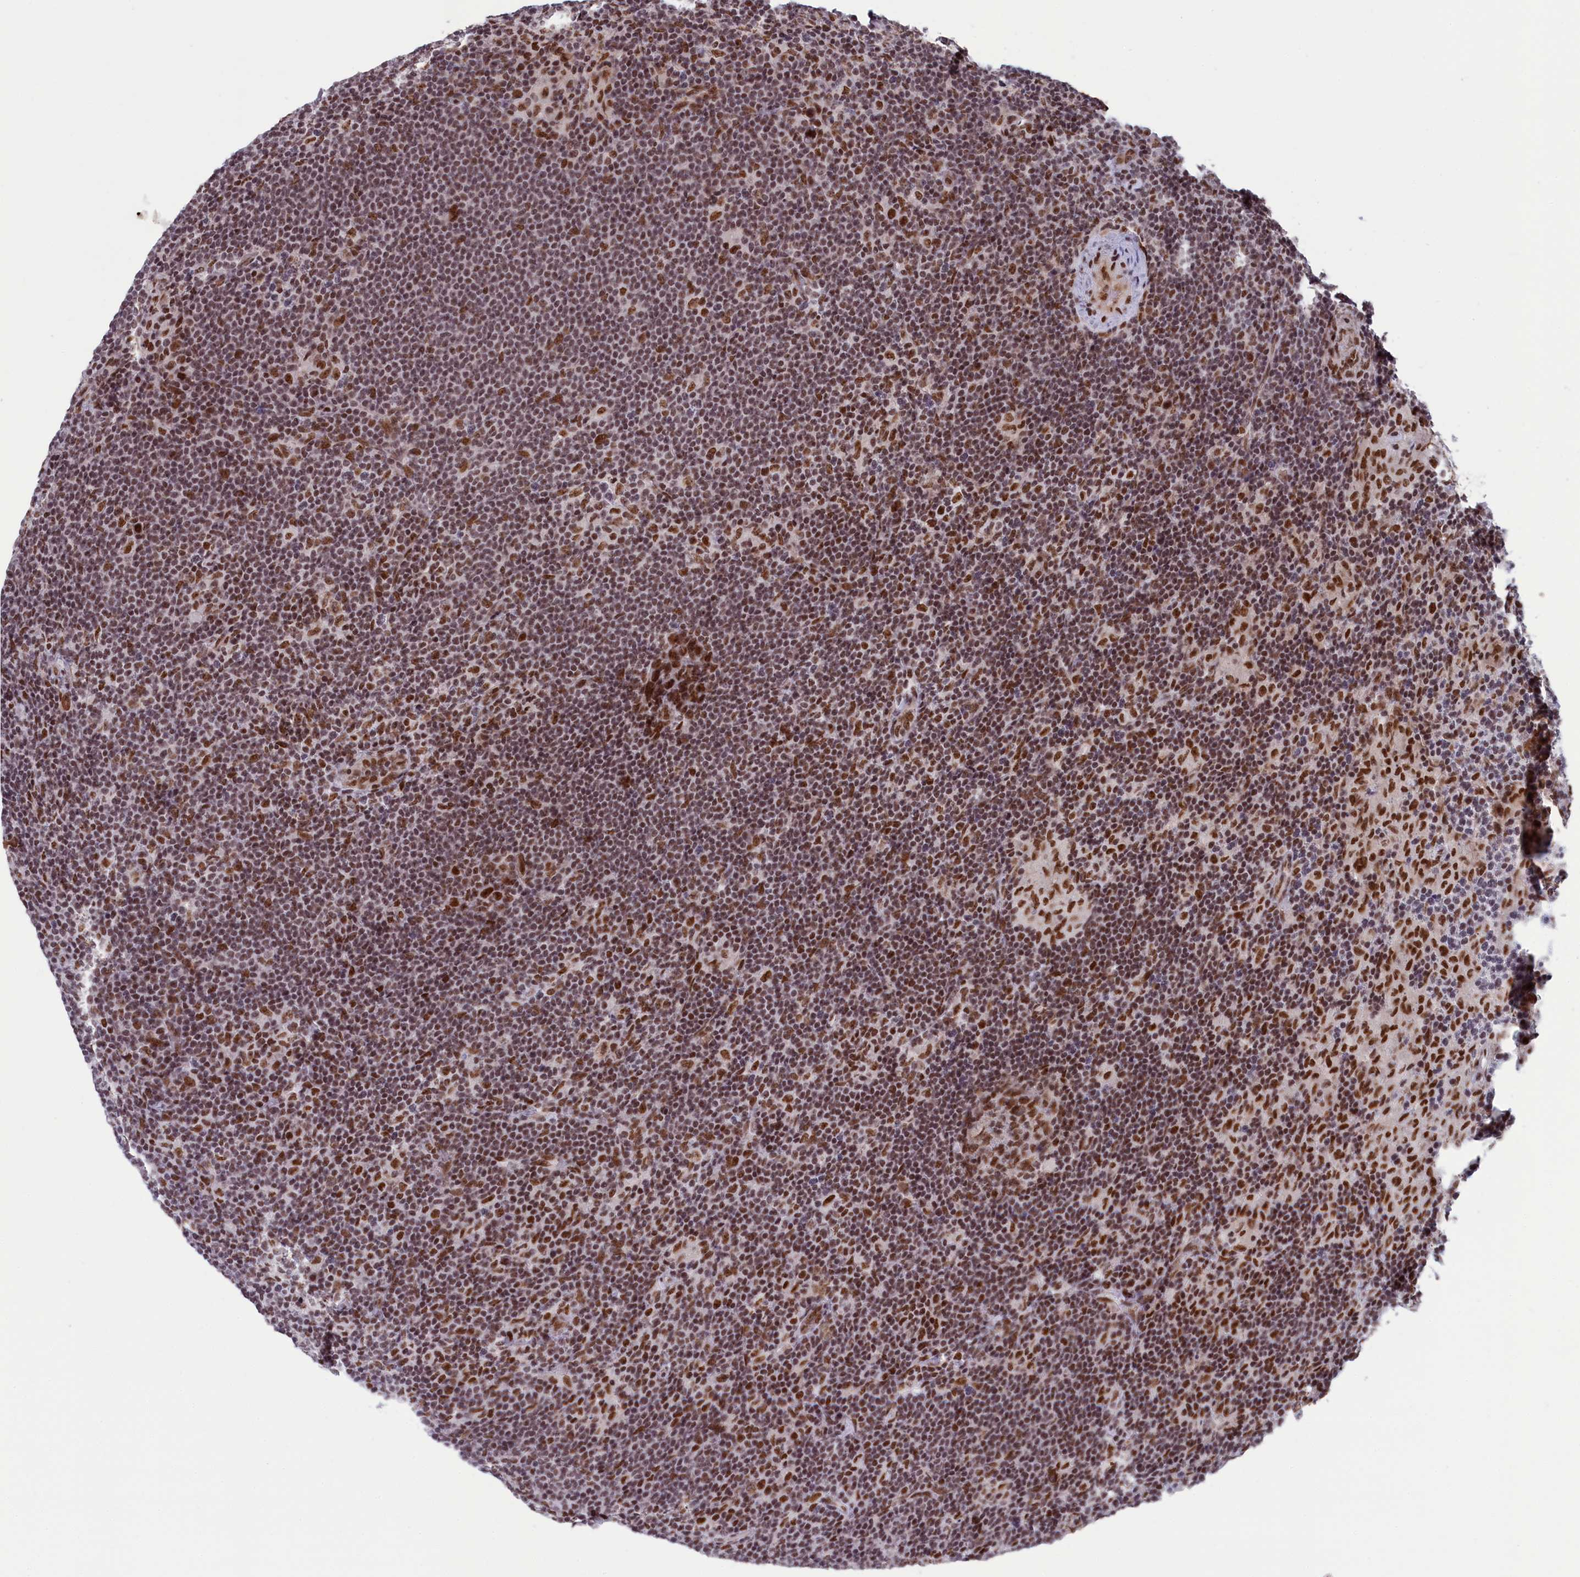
{"staining": {"intensity": "moderate", "quantity": ">75%", "location": "nuclear"}, "tissue": "lymphoma", "cell_type": "Tumor cells", "image_type": "cancer", "snomed": [{"axis": "morphology", "description": "Hodgkin's disease, NOS"}, {"axis": "topography", "description": "Lymph node"}], "caption": "High-magnification brightfield microscopy of lymphoma stained with DAB (3,3'-diaminobenzidine) (brown) and counterstained with hematoxylin (blue). tumor cells exhibit moderate nuclear positivity is identified in approximately>75% of cells. The protein is shown in brown color, while the nuclei are stained blue.", "gene": "MPHOSPH8", "patient": {"sex": "female", "age": 57}}